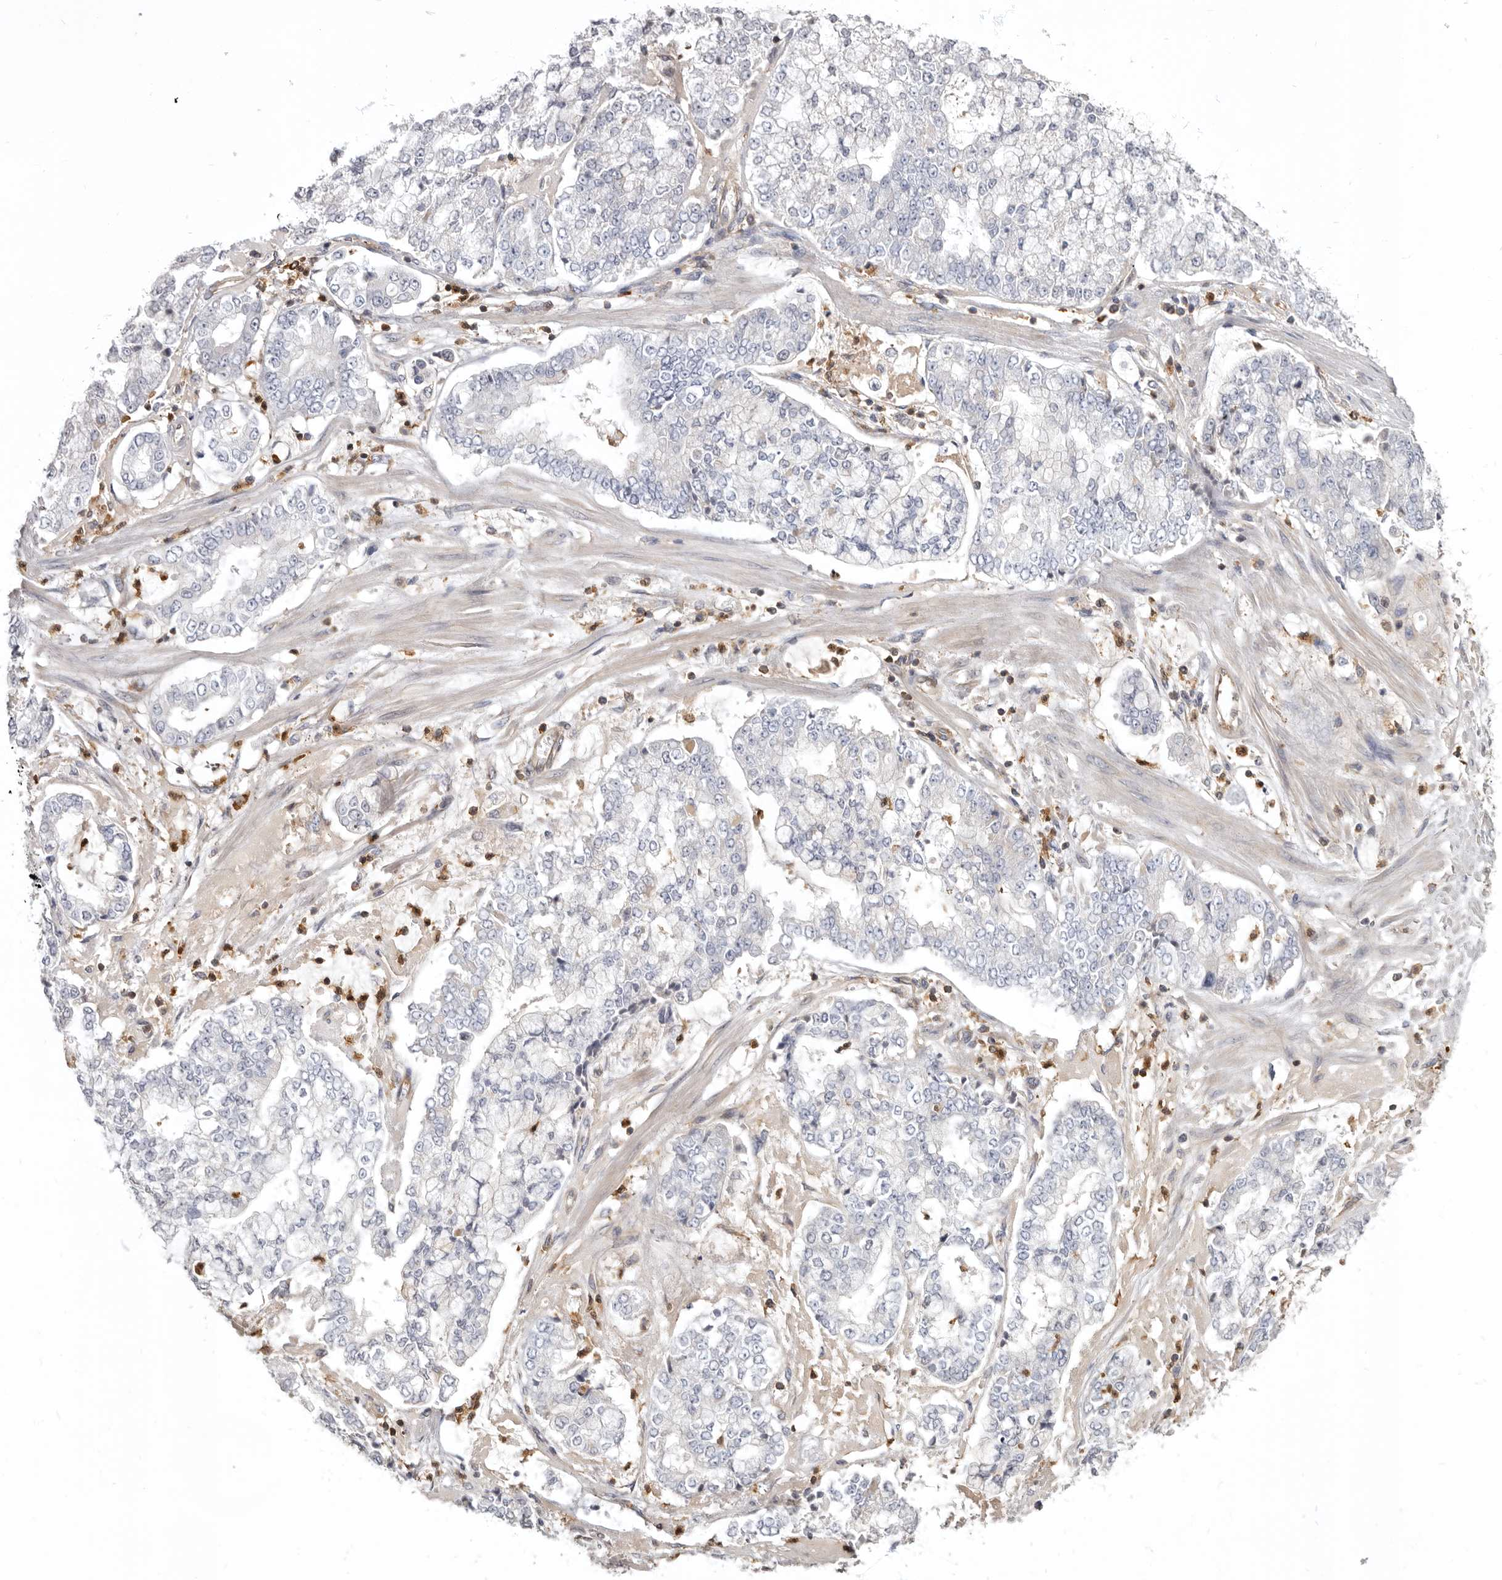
{"staining": {"intensity": "negative", "quantity": "none", "location": "none"}, "tissue": "stomach cancer", "cell_type": "Tumor cells", "image_type": "cancer", "snomed": [{"axis": "morphology", "description": "Adenocarcinoma, NOS"}, {"axis": "topography", "description": "Stomach"}], "caption": "Immunohistochemistry image of neoplastic tissue: stomach adenocarcinoma stained with DAB (3,3'-diaminobenzidine) reveals no significant protein expression in tumor cells.", "gene": "CBL", "patient": {"sex": "male", "age": 76}}